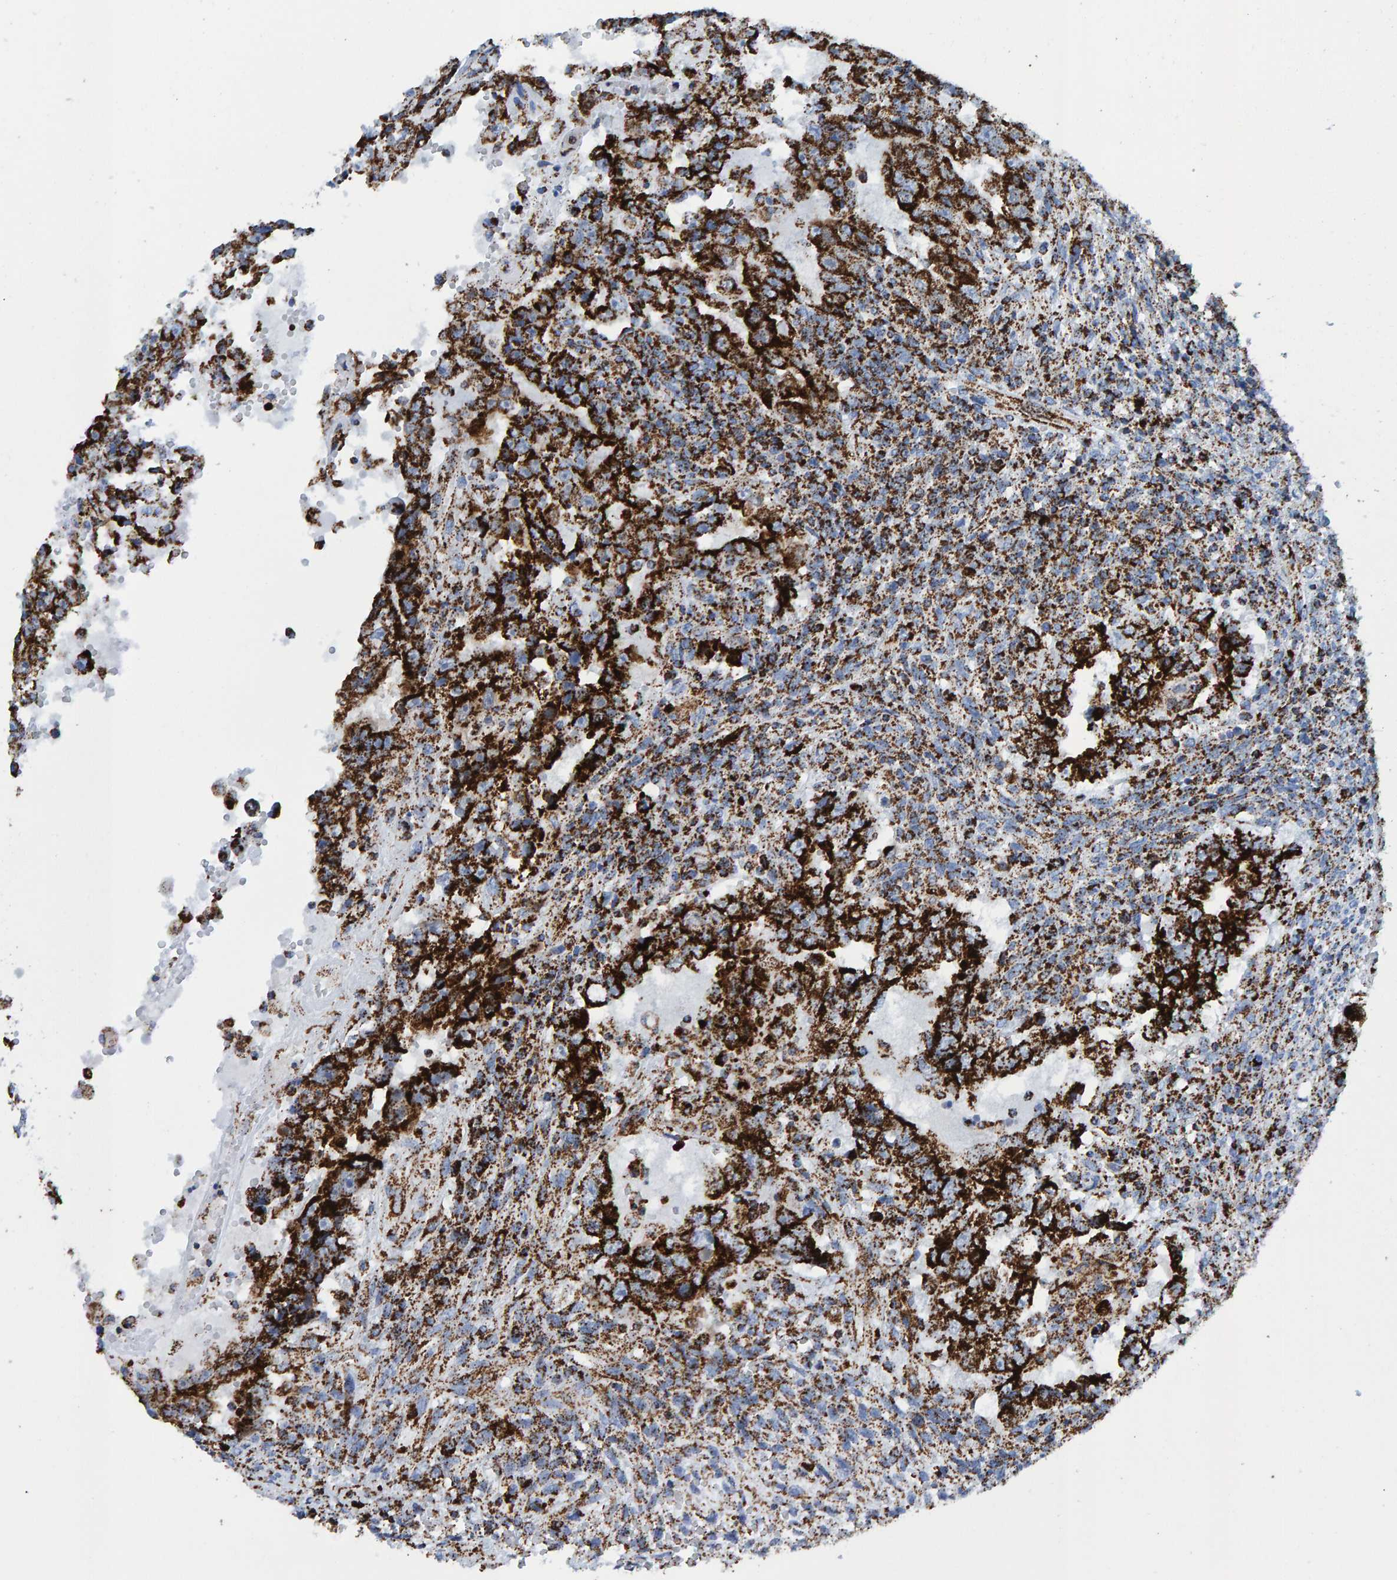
{"staining": {"intensity": "strong", "quantity": ">75%", "location": "cytoplasmic/membranous"}, "tissue": "testis cancer", "cell_type": "Tumor cells", "image_type": "cancer", "snomed": [{"axis": "morphology", "description": "Carcinoma, Embryonal, NOS"}, {"axis": "topography", "description": "Testis"}], "caption": "Testis cancer was stained to show a protein in brown. There is high levels of strong cytoplasmic/membranous expression in approximately >75% of tumor cells.", "gene": "ENSG00000262660", "patient": {"sex": "male", "age": 26}}